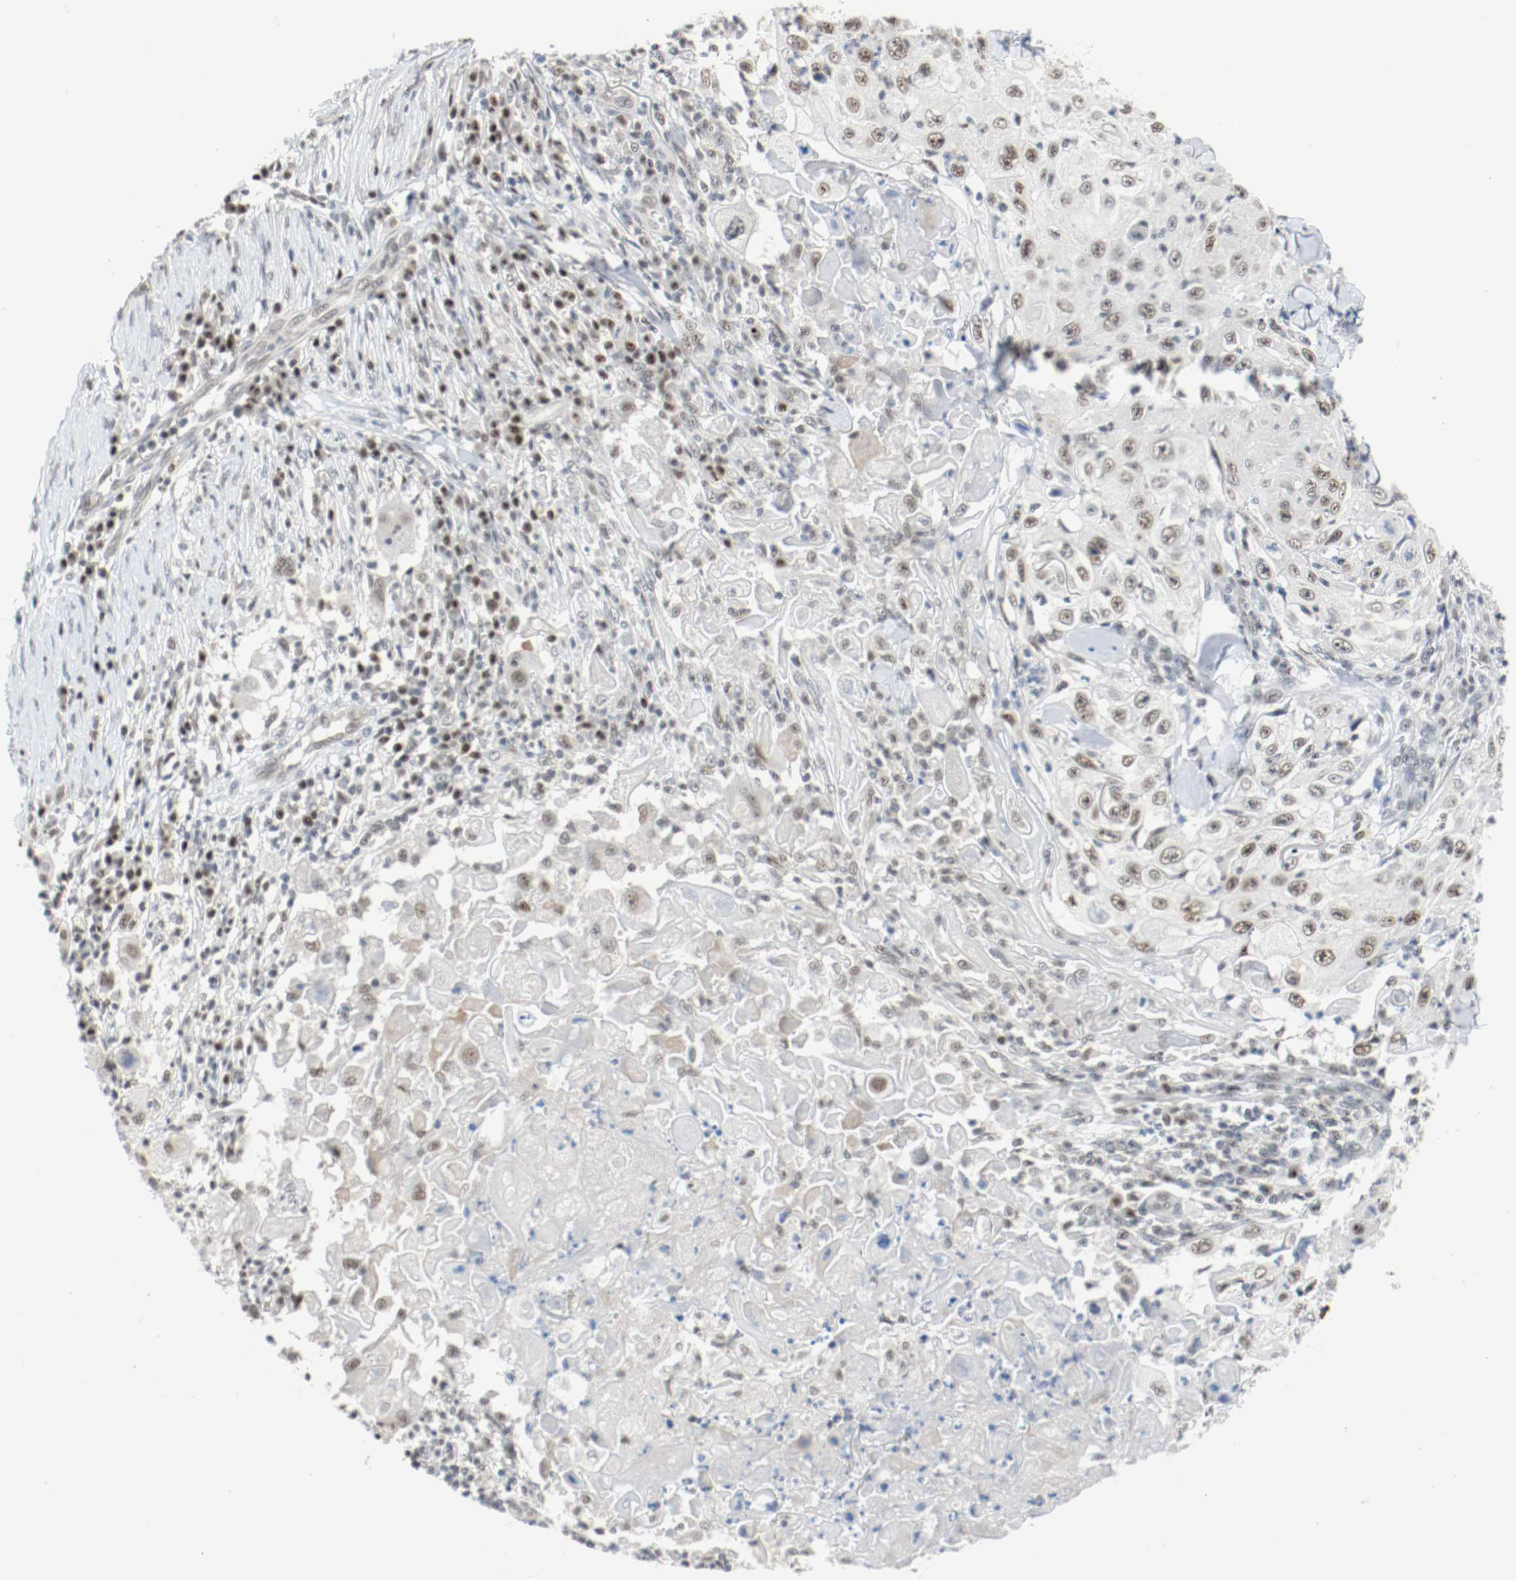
{"staining": {"intensity": "weak", "quantity": "<25%", "location": "nuclear"}, "tissue": "skin cancer", "cell_type": "Tumor cells", "image_type": "cancer", "snomed": [{"axis": "morphology", "description": "Squamous cell carcinoma, NOS"}, {"axis": "topography", "description": "Skin"}], "caption": "This is an immunohistochemistry micrograph of squamous cell carcinoma (skin). There is no positivity in tumor cells.", "gene": "ASH1L", "patient": {"sex": "male", "age": 86}}